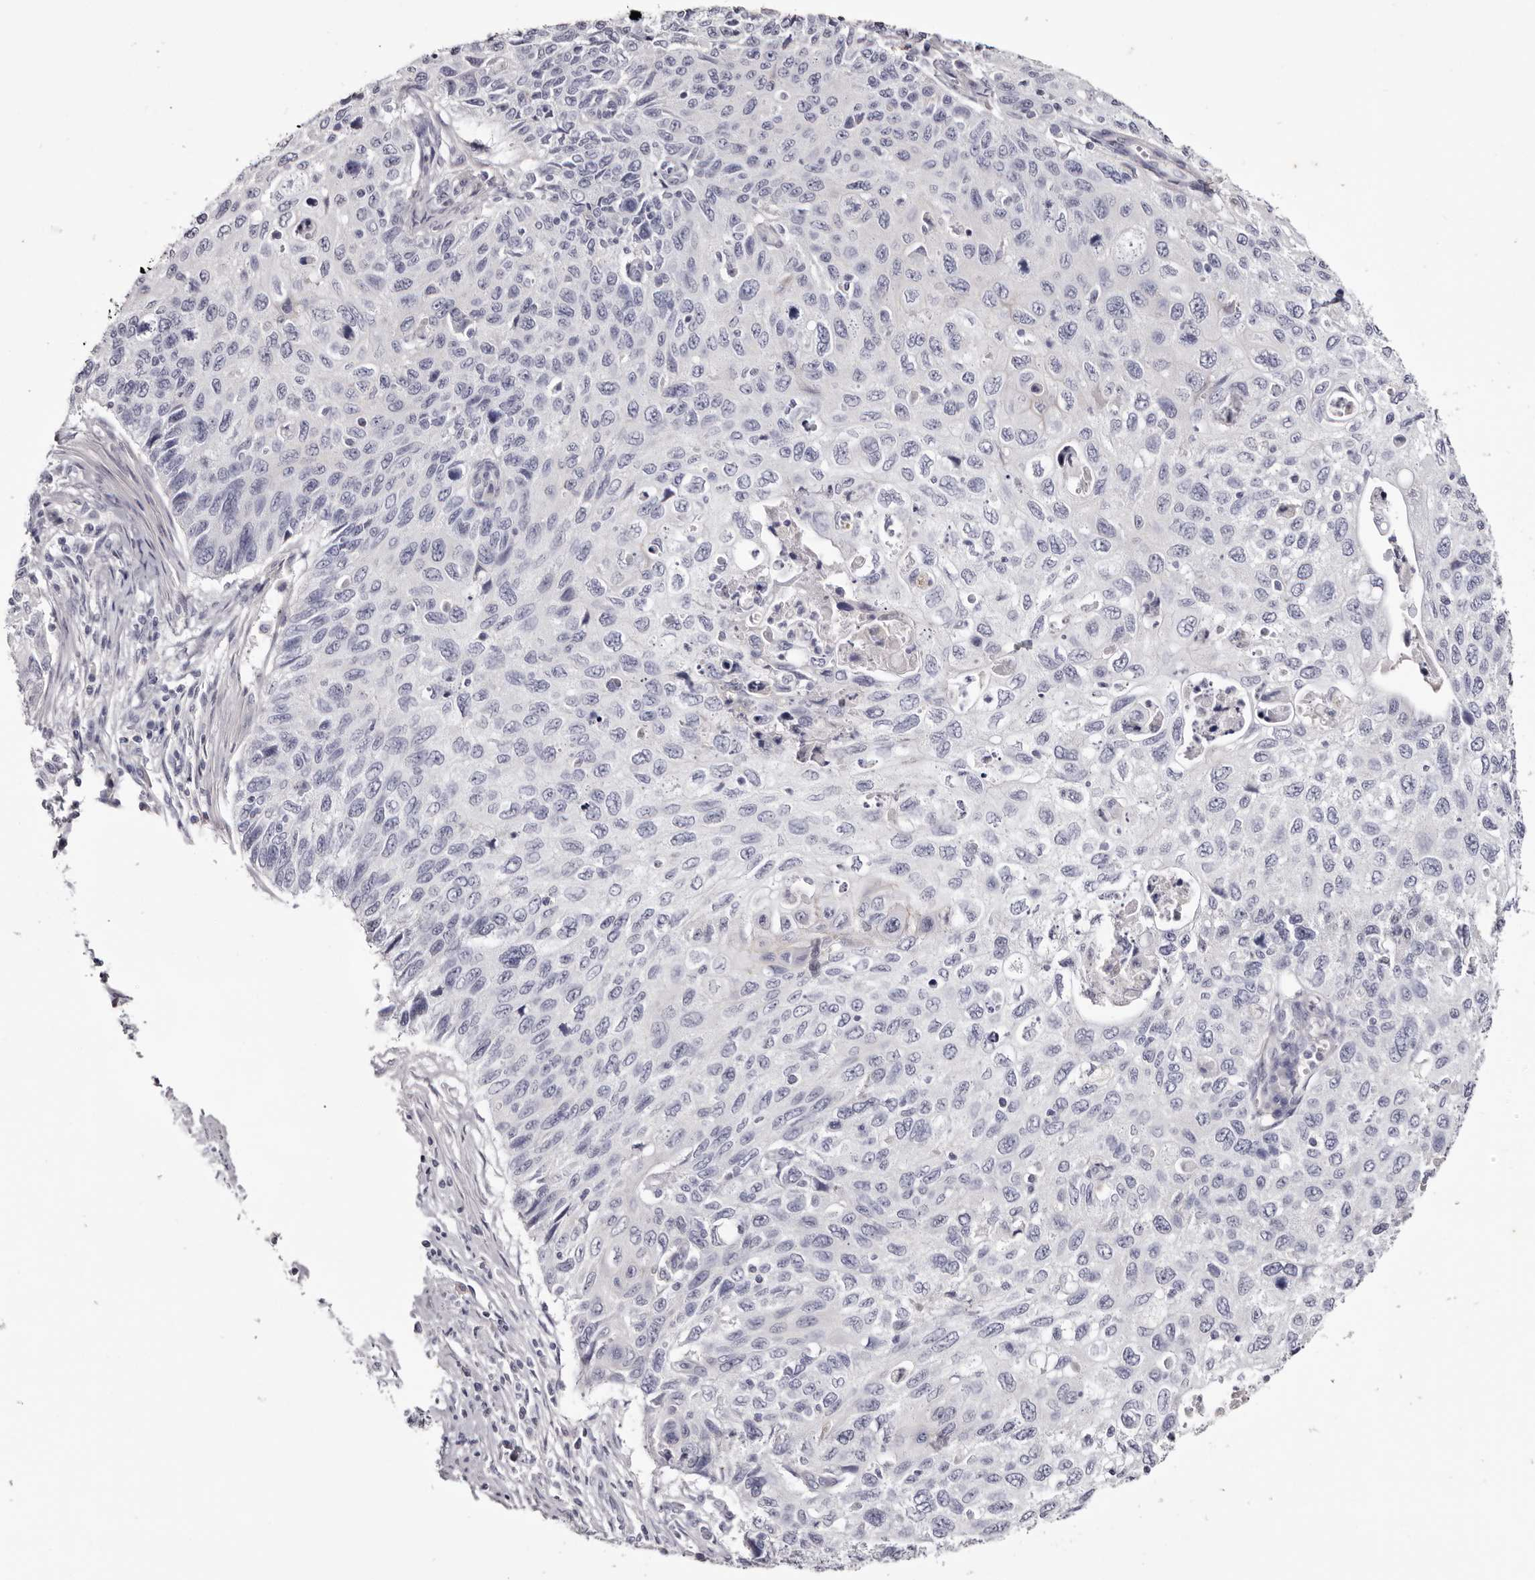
{"staining": {"intensity": "negative", "quantity": "none", "location": "none"}, "tissue": "cervical cancer", "cell_type": "Tumor cells", "image_type": "cancer", "snomed": [{"axis": "morphology", "description": "Squamous cell carcinoma, NOS"}, {"axis": "topography", "description": "Cervix"}], "caption": "Tumor cells are negative for protein expression in human squamous cell carcinoma (cervical).", "gene": "CA6", "patient": {"sex": "female", "age": 70}}